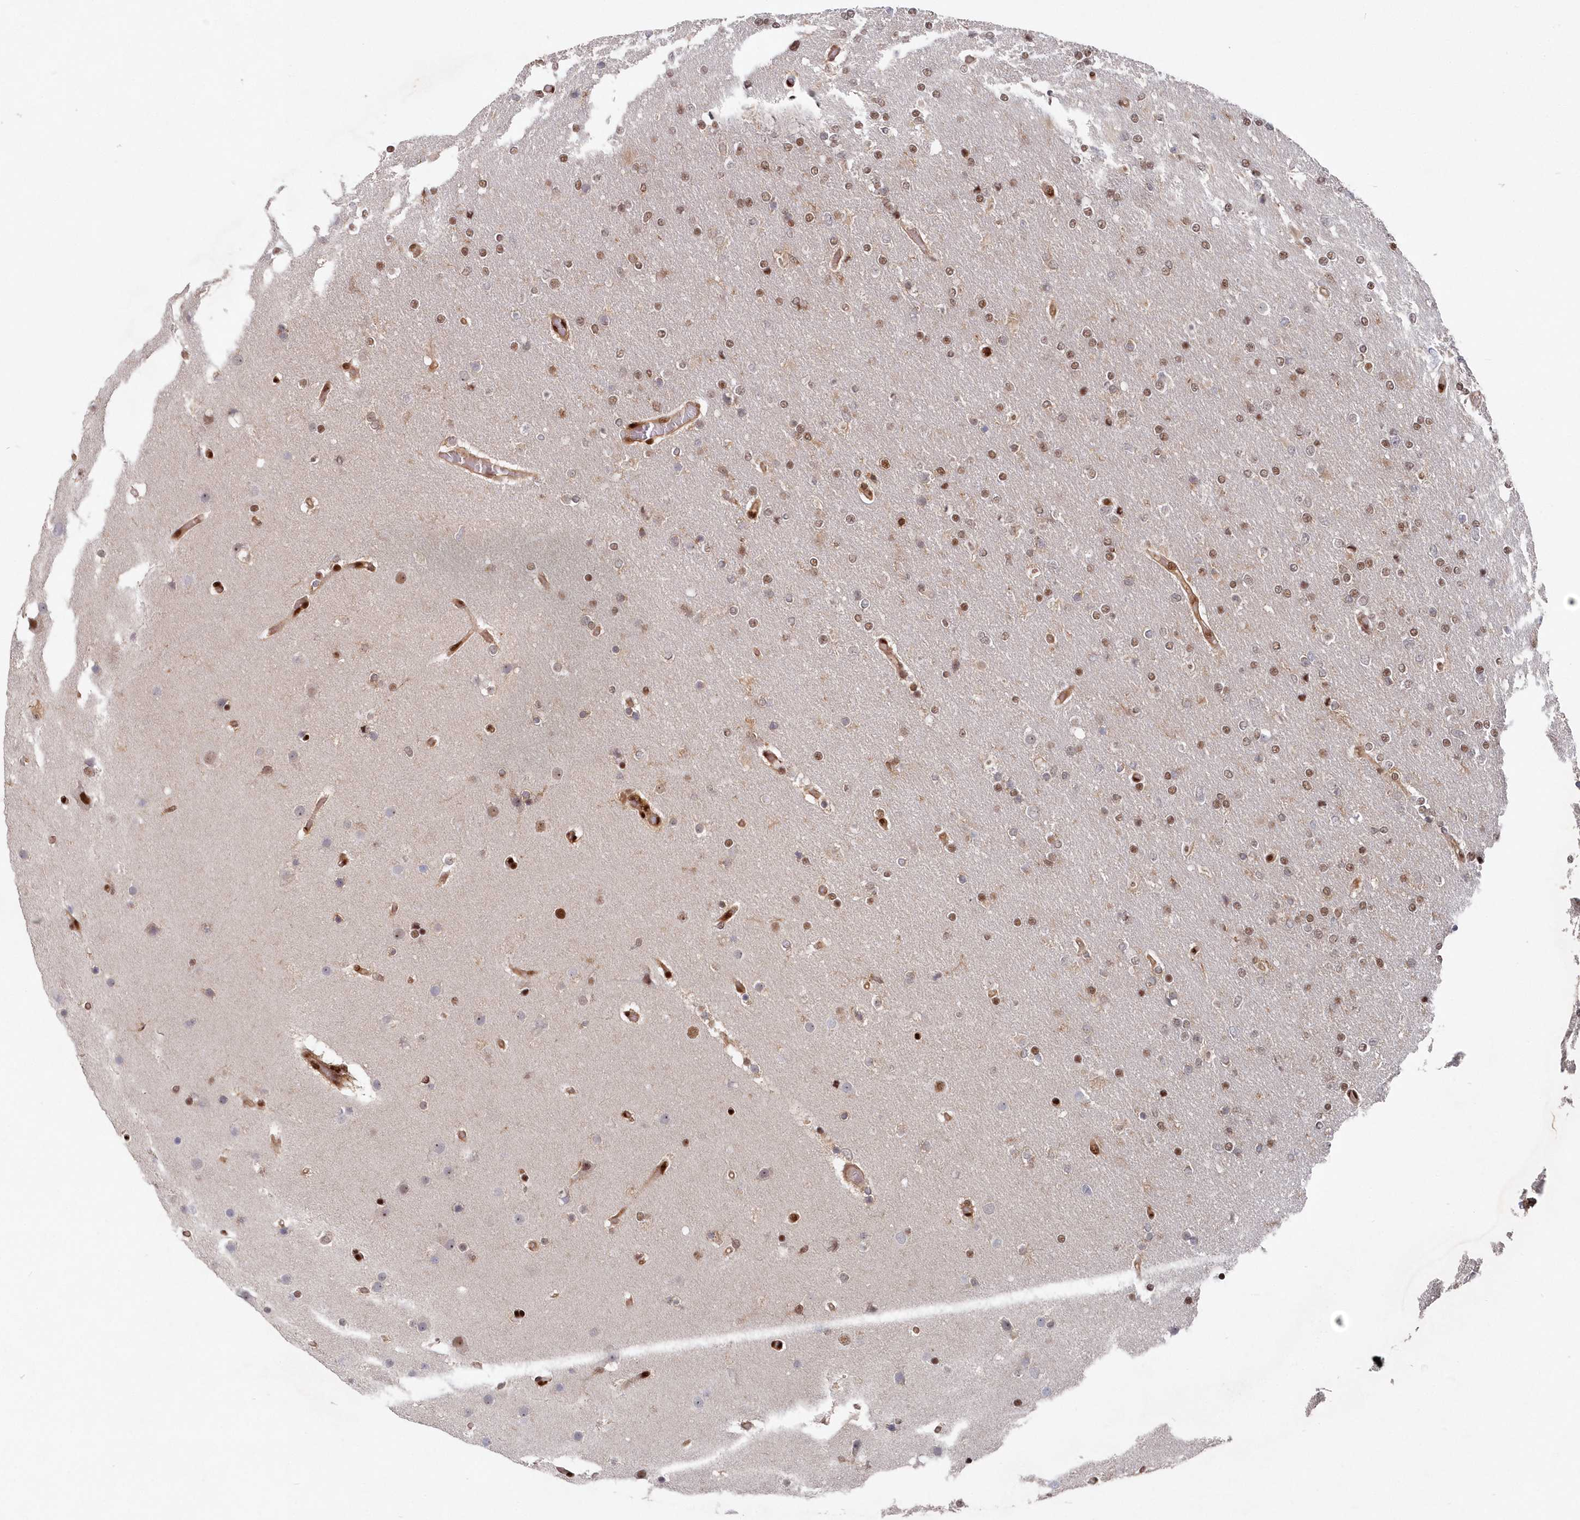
{"staining": {"intensity": "moderate", "quantity": "25%-75%", "location": "cytoplasmic/membranous,nuclear"}, "tissue": "glioma", "cell_type": "Tumor cells", "image_type": "cancer", "snomed": [{"axis": "morphology", "description": "Glioma, malignant, High grade"}, {"axis": "topography", "description": "Cerebral cortex"}], "caption": "Tumor cells display medium levels of moderate cytoplasmic/membranous and nuclear expression in about 25%-75% of cells in high-grade glioma (malignant).", "gene": "ABHD14B", "patient": {"sex": "female", "age": 36}}